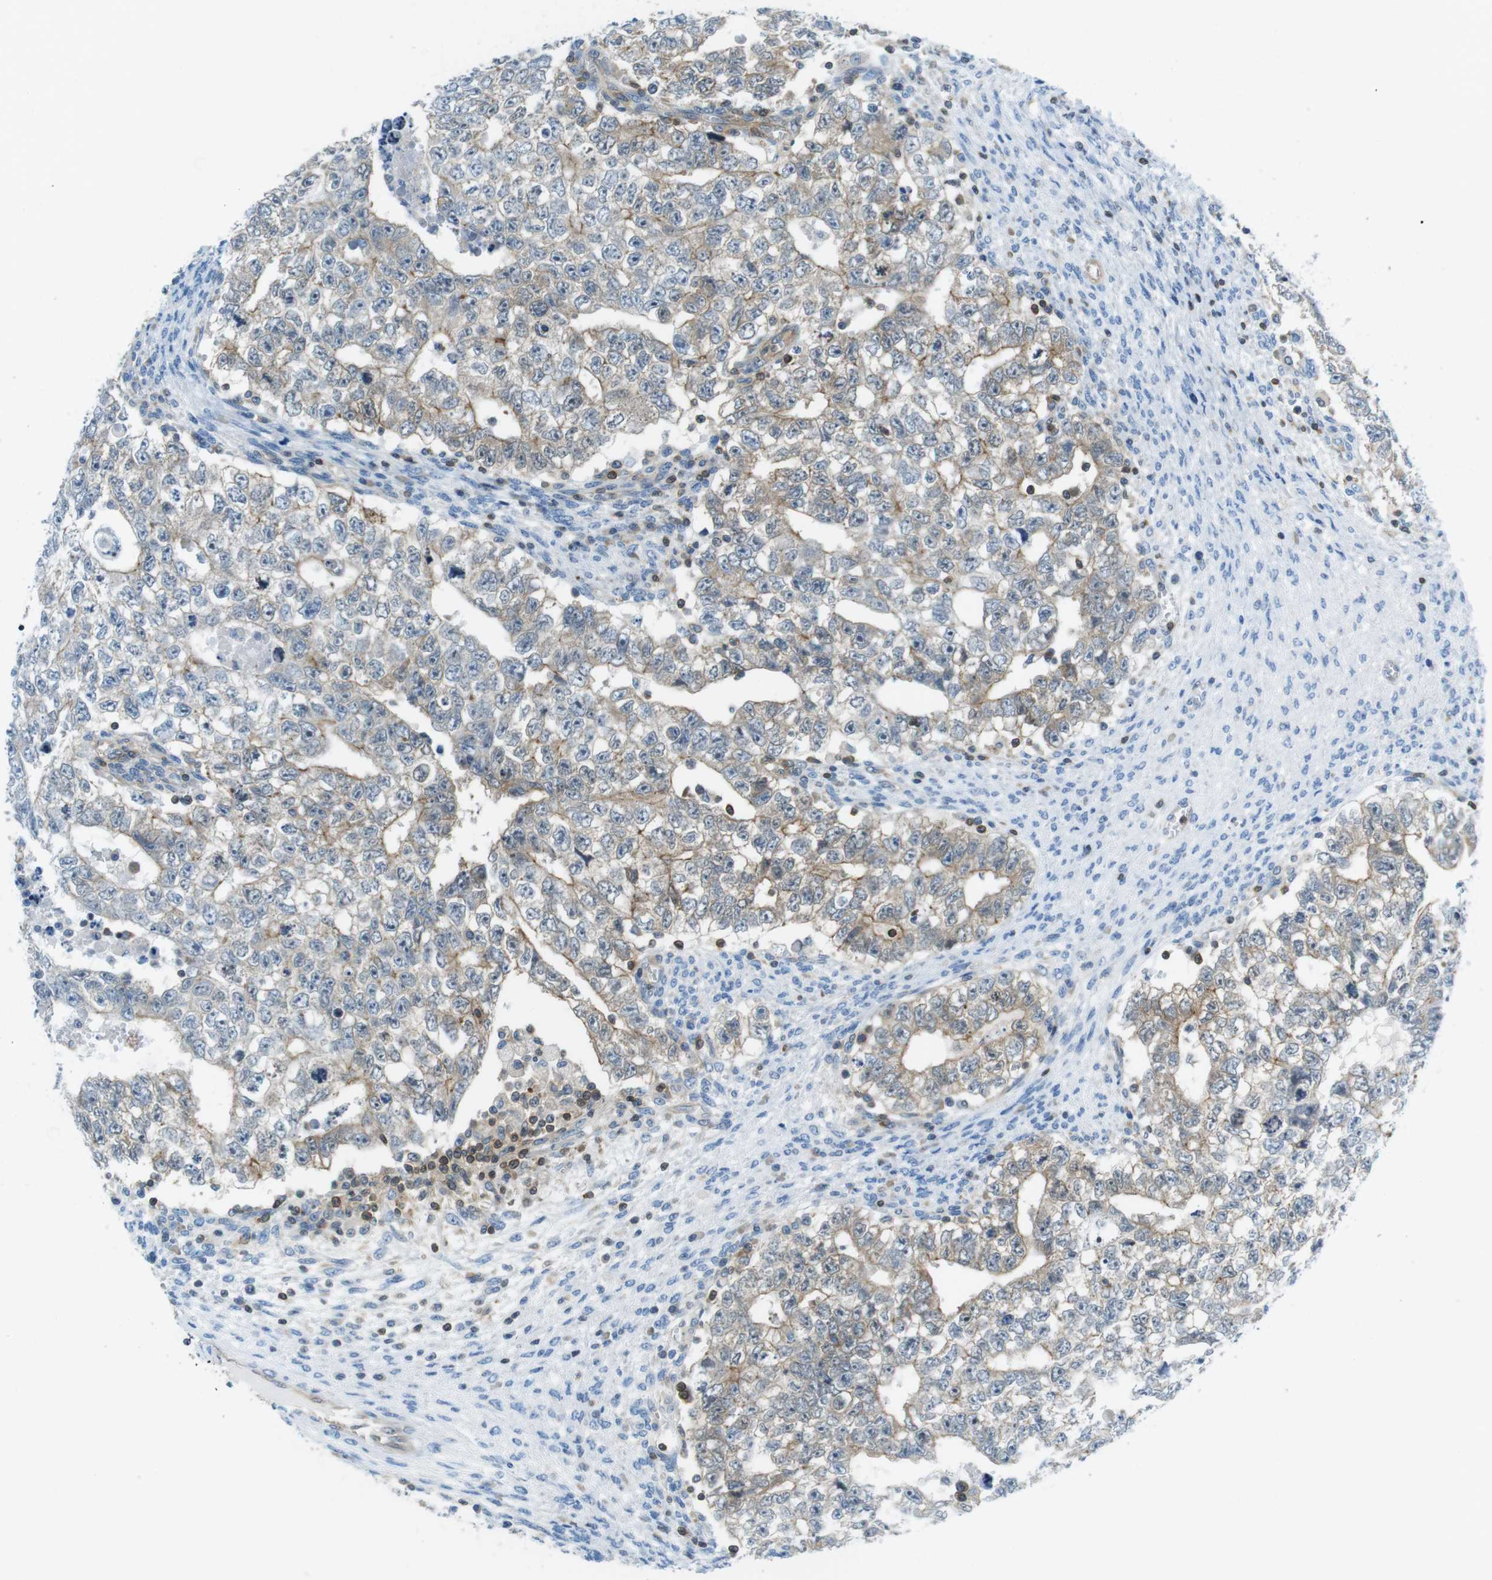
{"staining": {"intensity": "moderate", "quantity": ">75%", "location": "cytoplasmic/membranous"}, "tissue": "testis cancer", "cell_type": "Tumor cells", "image_type": "cancer", "snomed": [{"axis": "morphology", "description": "Seminoma, NOS"}, {"axis": "morphology", "description": "Carcinoma, Embryonal, NOS"}, {"axis": "topography", "description": "Testis"}], "caption": "Protein staining by immunohistochemistry demonstrates moderate cytoplasmic/membranous expression in approximately >75% of tumor cells in testis embryonal carcinoma.", "gene": "TES", "patient": {"sex": "male", "age": 38}}